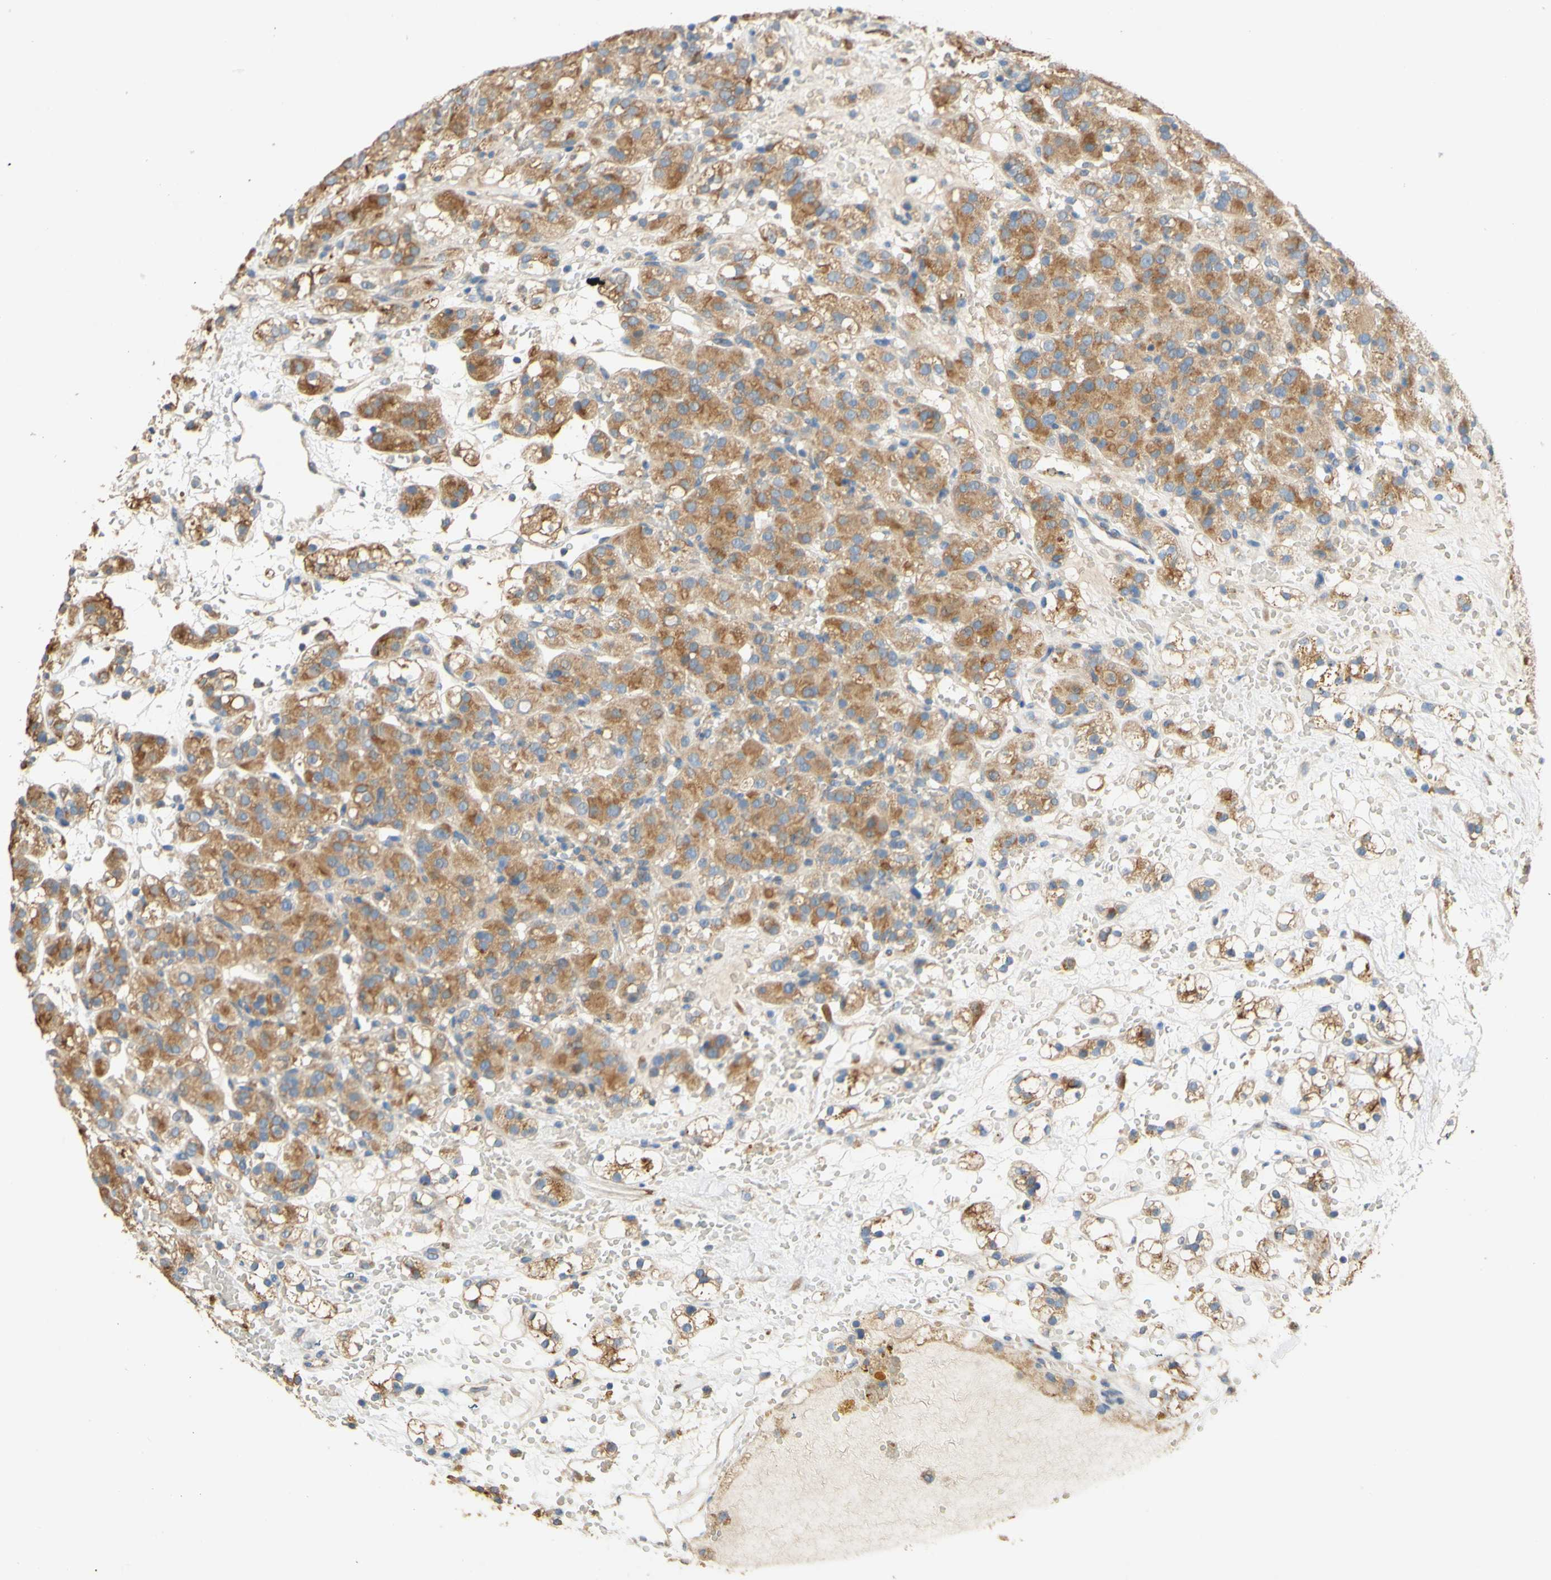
{"staining": {"intensity": "moderate", "quantity": ">75%", "location": "cytoplasmic/membranous"}, "tissue": "renal cancer", "cell_type": "Tumor cells", "image_type": "cancer", "snomed": [{"axis": "morphology", "description": "Adenocarcinoma, NOS"}, {"axis": "topography", "description": "Kidney"}], "caption": "Immunohistochemical staining of human renal cancer (adenocarcinoma) shows medium levels of moderate cytoplasmic/membranous staining in about >75% of tumor cells. (brown staining indicates protein expression, while blue staining denotes nuclei).", "gene": "DKK3", "patient": {"sex": "male", "age": 61}}